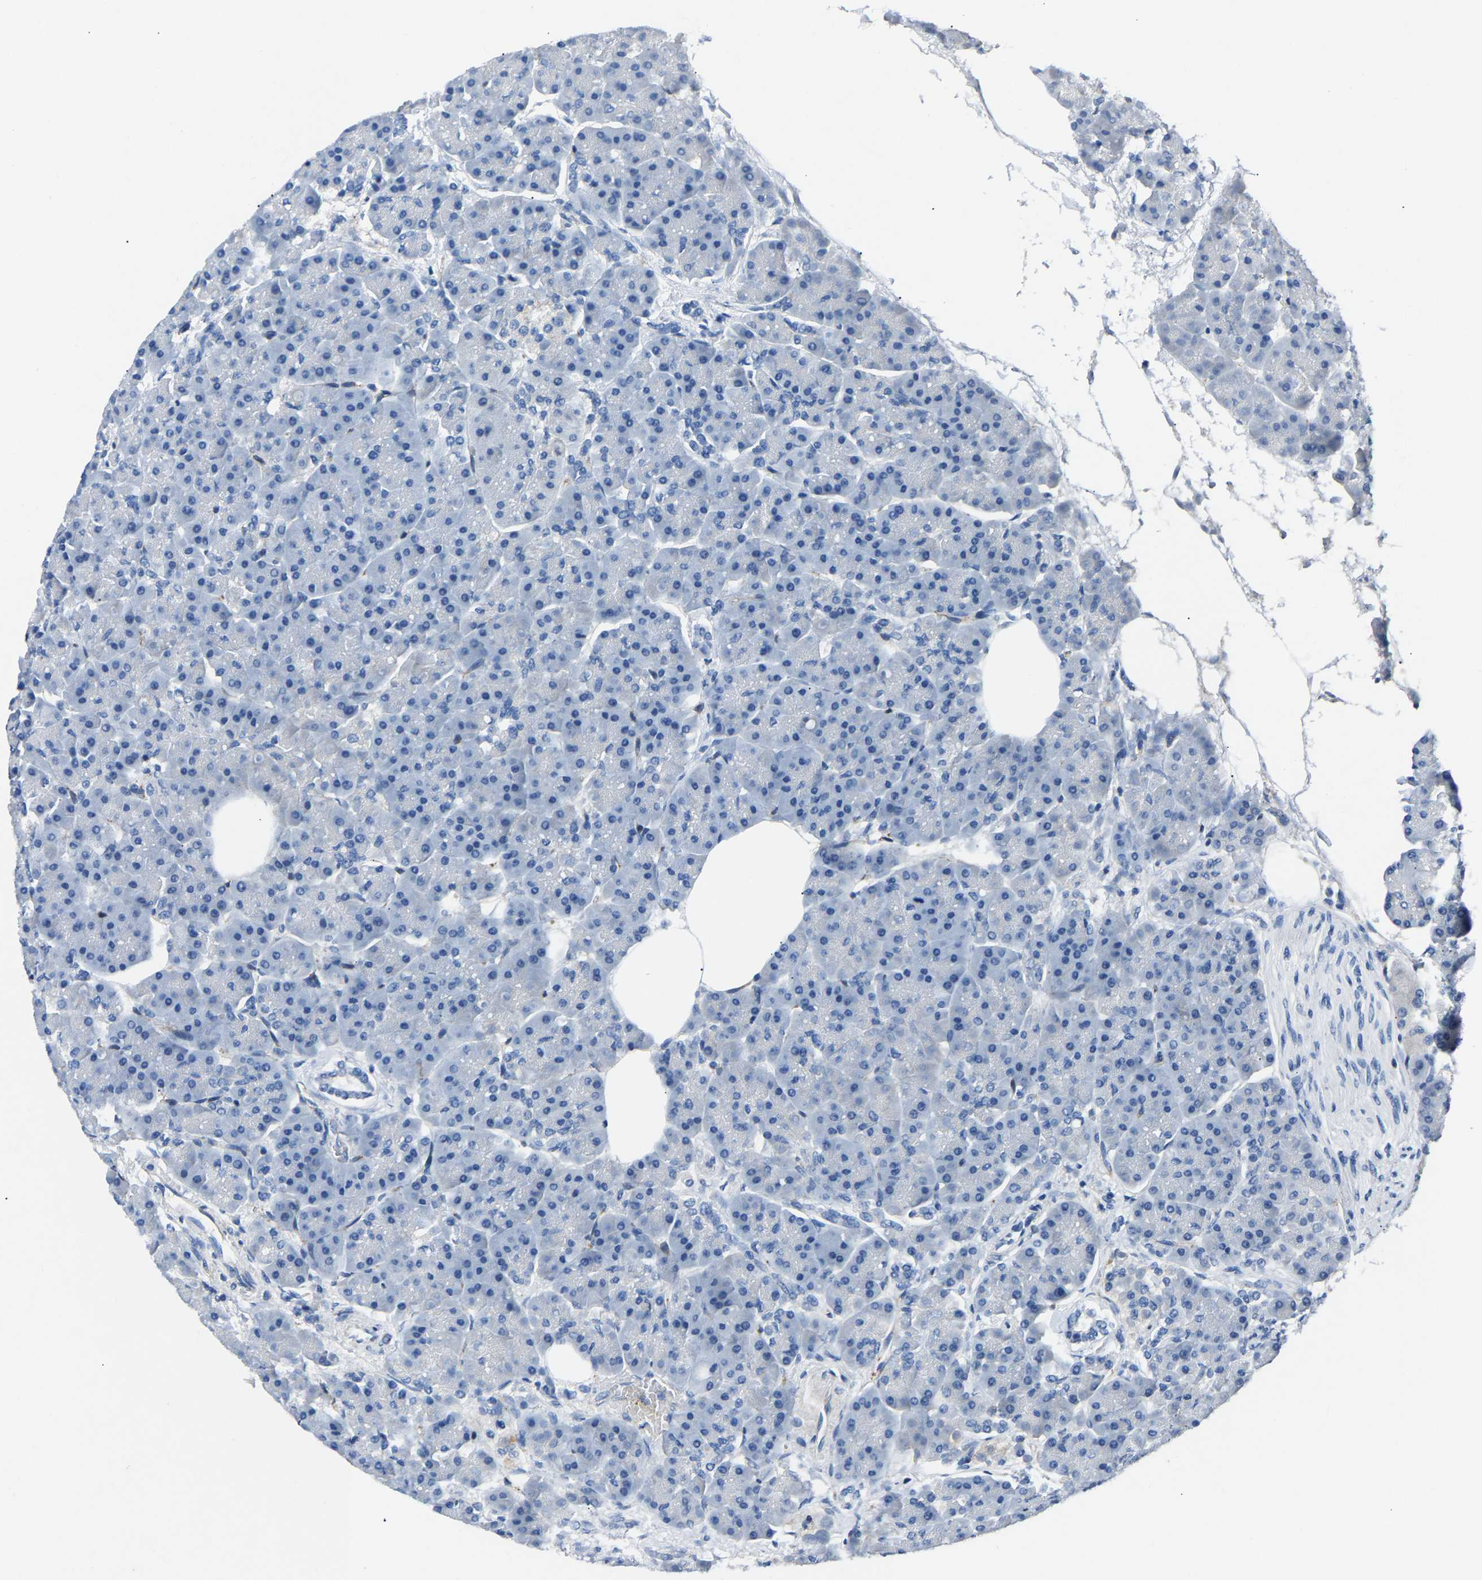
{"staining": {"intensity": "negative", "quantity": "none", "location": "none"}, "tissue": "pancreas", "cell_type": "Exocrine glandular cells", "image_type": "normal", "snomed": [{"axis": "morphology", "description": "Normal tissue, NOS"}, {"axis": "topography", "description": "Pancreas"}], "caption": "An immunohistochemistry micrograph of normal pancreas is shown. There is no staining in exocrine glandular cells of pancreas. (DAB immunohistochemistry, high magnification).", "gene": "DNAAF5", "patient": {"sex": "female", "age": 70}}